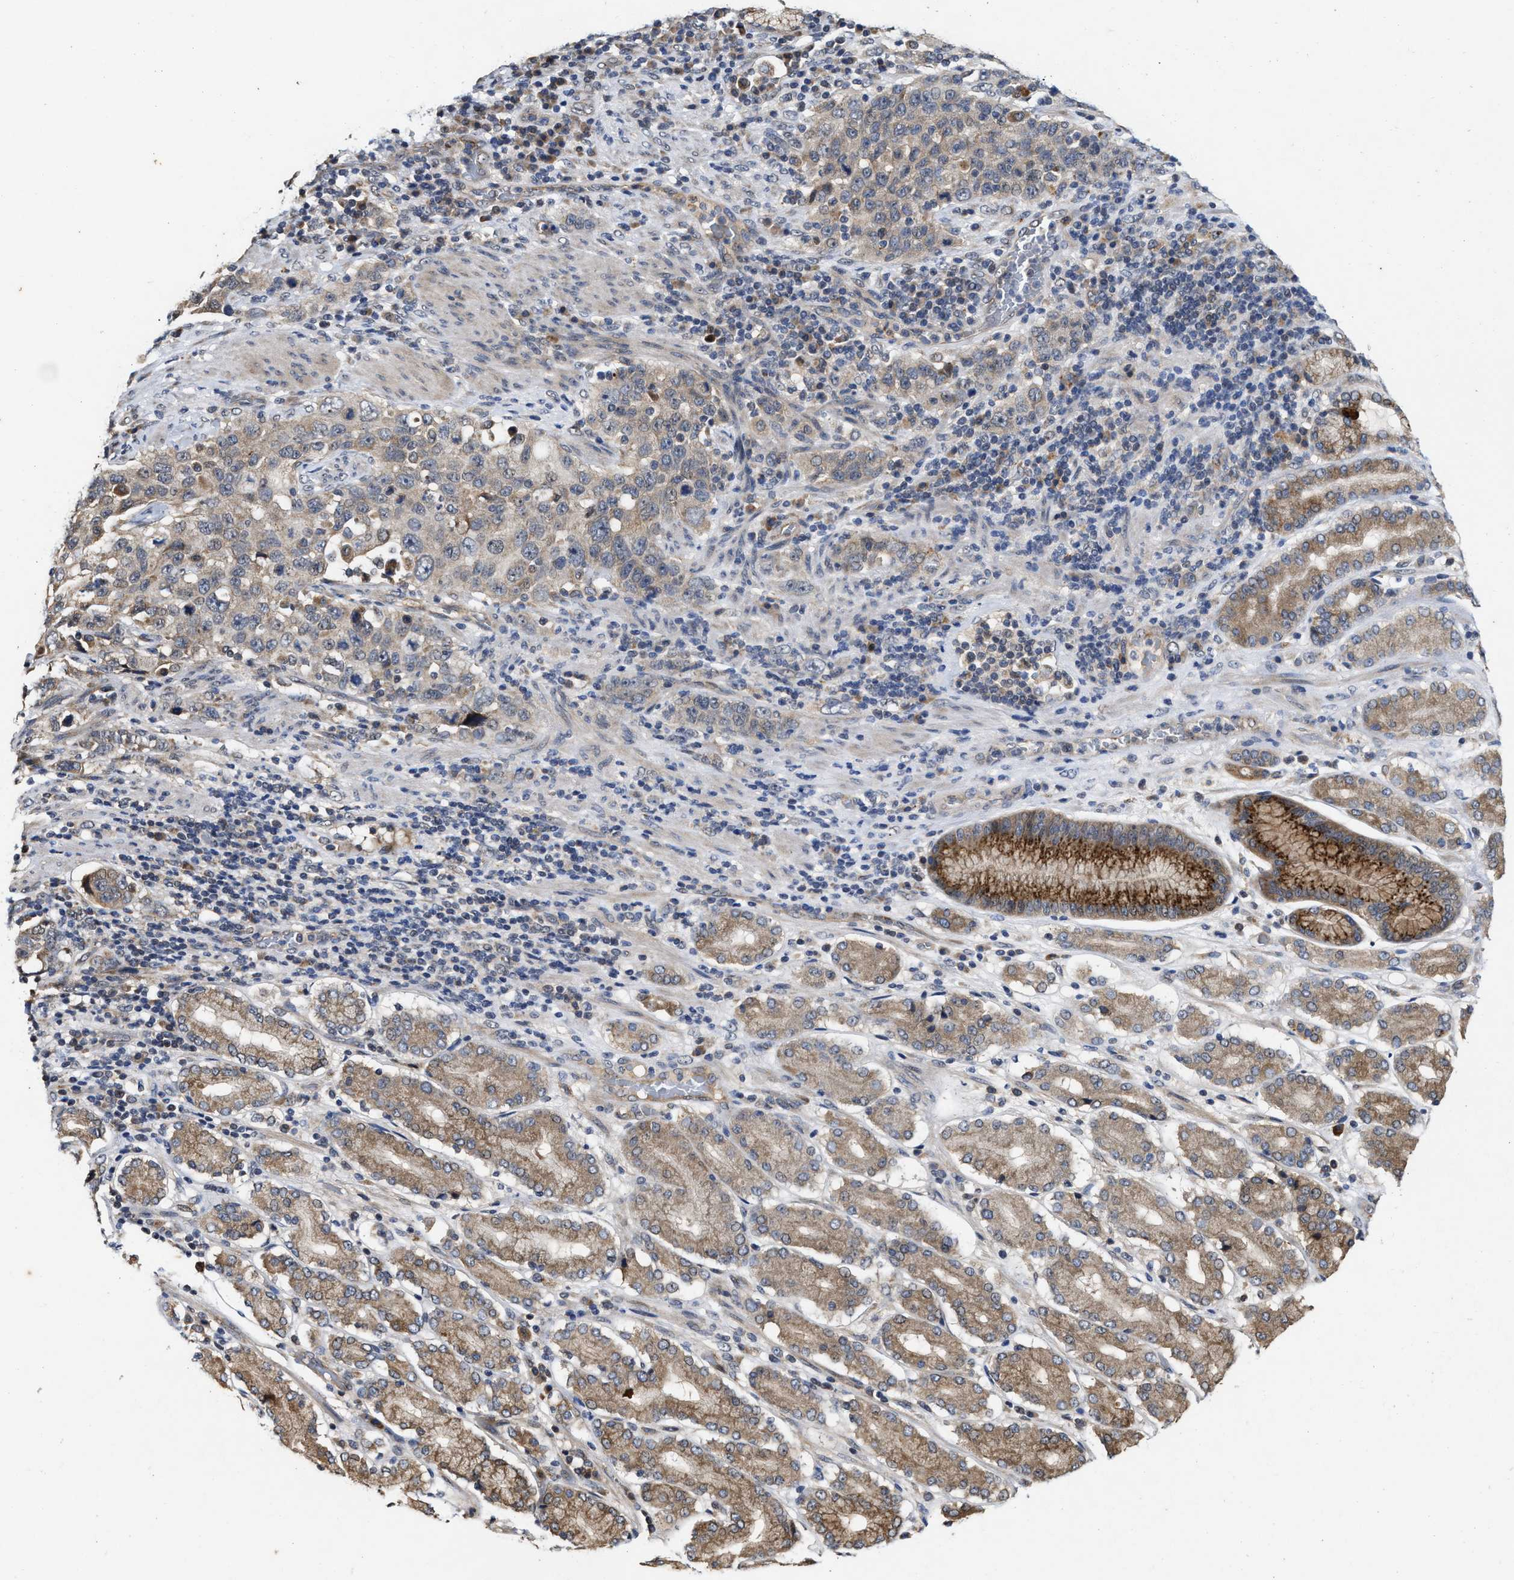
{"staining": {"intensity": "weak", "quantity": ">75%", "location": "cytoplasmic/membranous"}, "tissue": "stomach cancer", "cell_type": "Tumor cells", "image_type": "cancer", "snomed": [{"axis": "morphology", "description": "Normal tissue, NOS"}, {"axis": "morphology", "description": "Adenocarcinoma, NOS"}, {"axis": "topography", "description": "Stomach"}], "caption": "Stomach cancer stained with DAB IHC demonstrates low levels of weak cytoplasmic/membranous positivity in approximately >75% of tumor cells. The staining was performed using DAB, with brown indicating positive protein expression. Nuclei are stained blue with hematoxylin.", "gene": "CFLAR", "patient": {"sex": "male", "age": 48}}